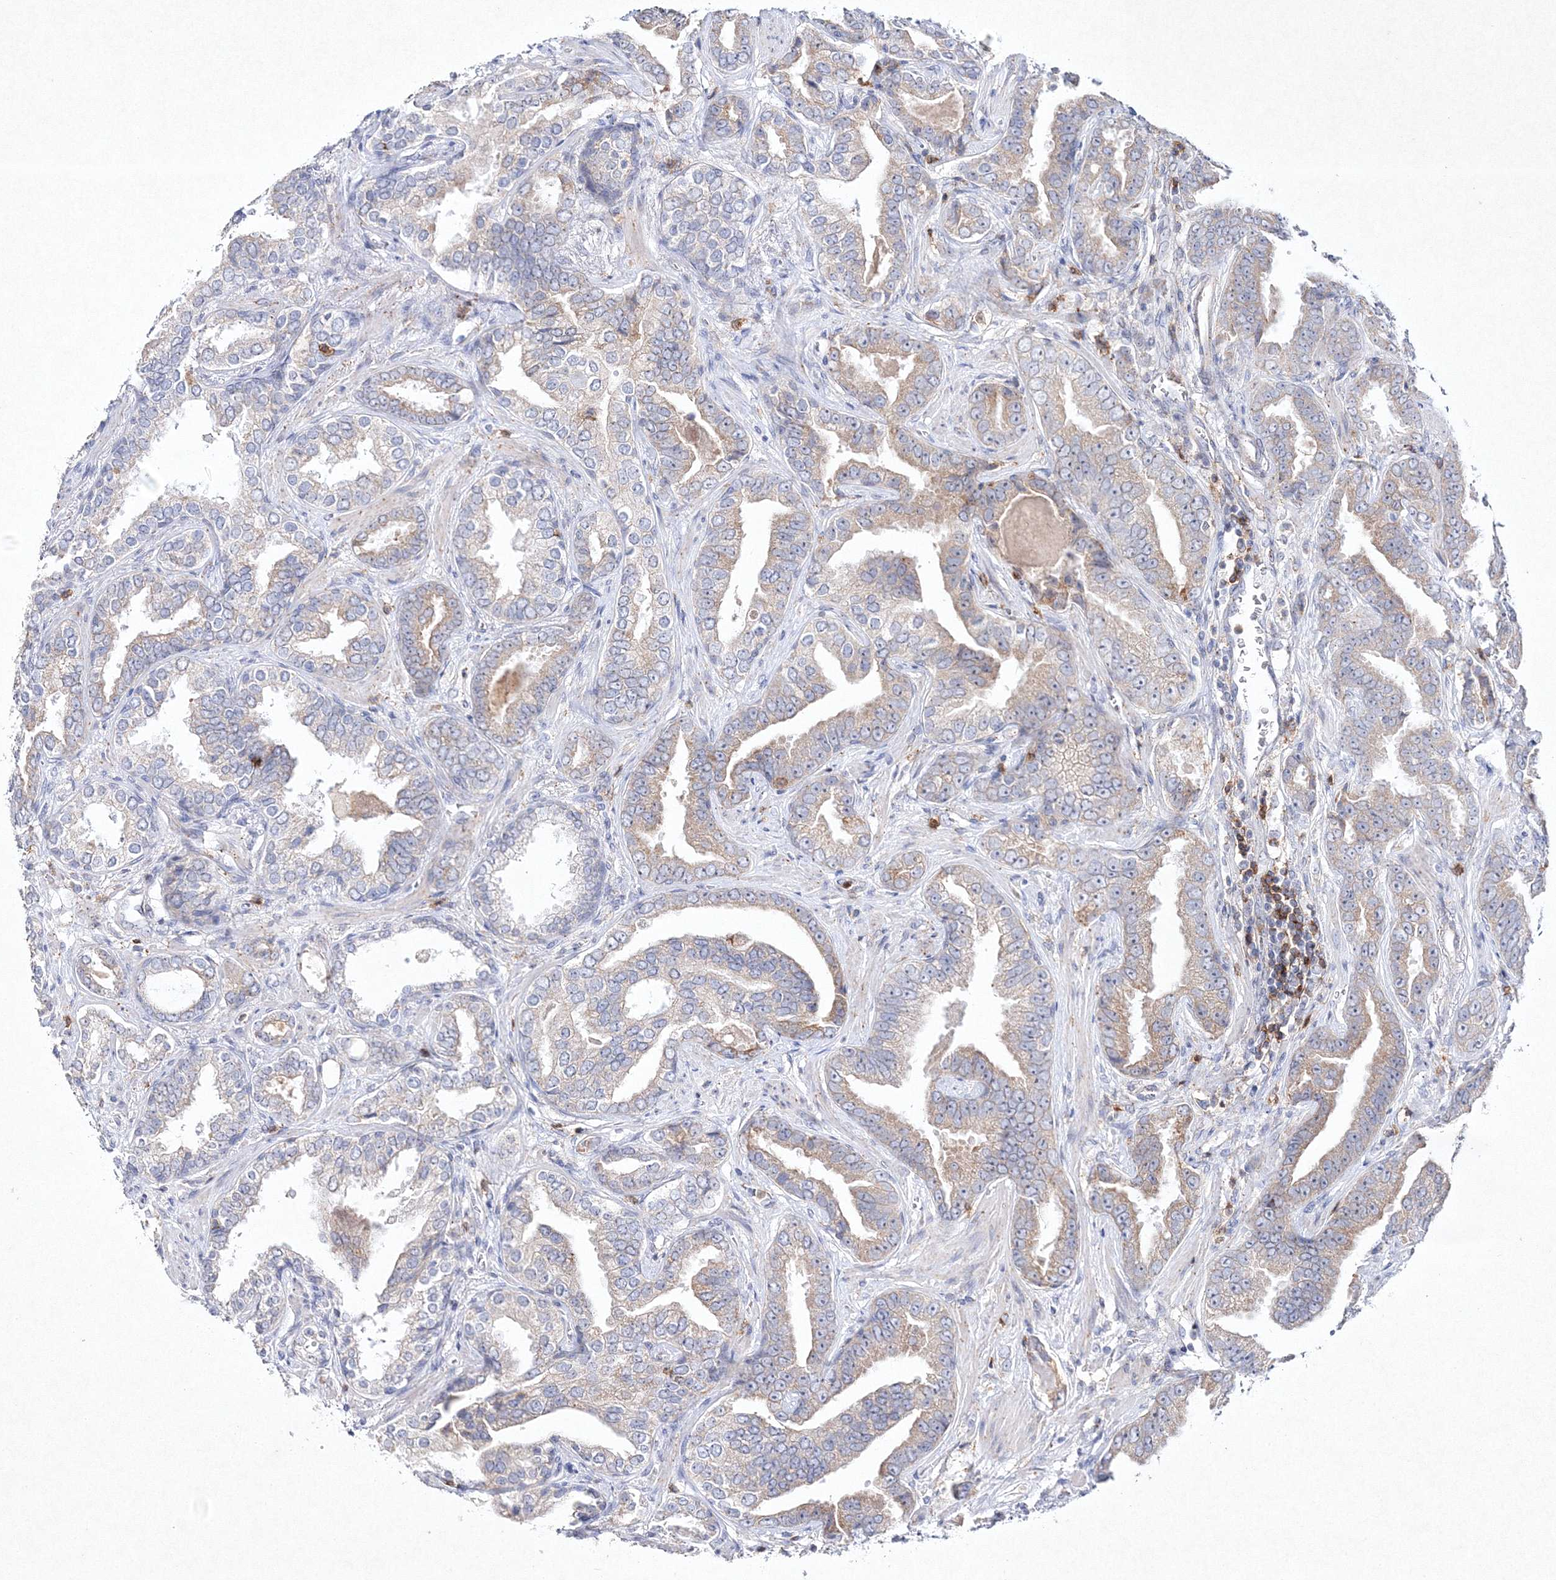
{"staining": {"intensity": "weak", "quantity": "25%-75%", "location": "cytoplasmic/membranous"}, "tissue": "prostate cancer", "cell_type": "Tumor cells", "image_type": "cancer", "snomed": [{"axis": "morphology", "description": "Adenocarcinoma, Low grade"}, {"axis": "topography", "description": "Prostate"}], "caption": "Adenocarcinoma (low-grade) (prostate) stained for a protein (brown) displays weak cytoplasmic/membranous positive positivity in about 25%-75% of tumor cells.", "gene": "HCST", "patient": {"sex": "male", "age": 60}}